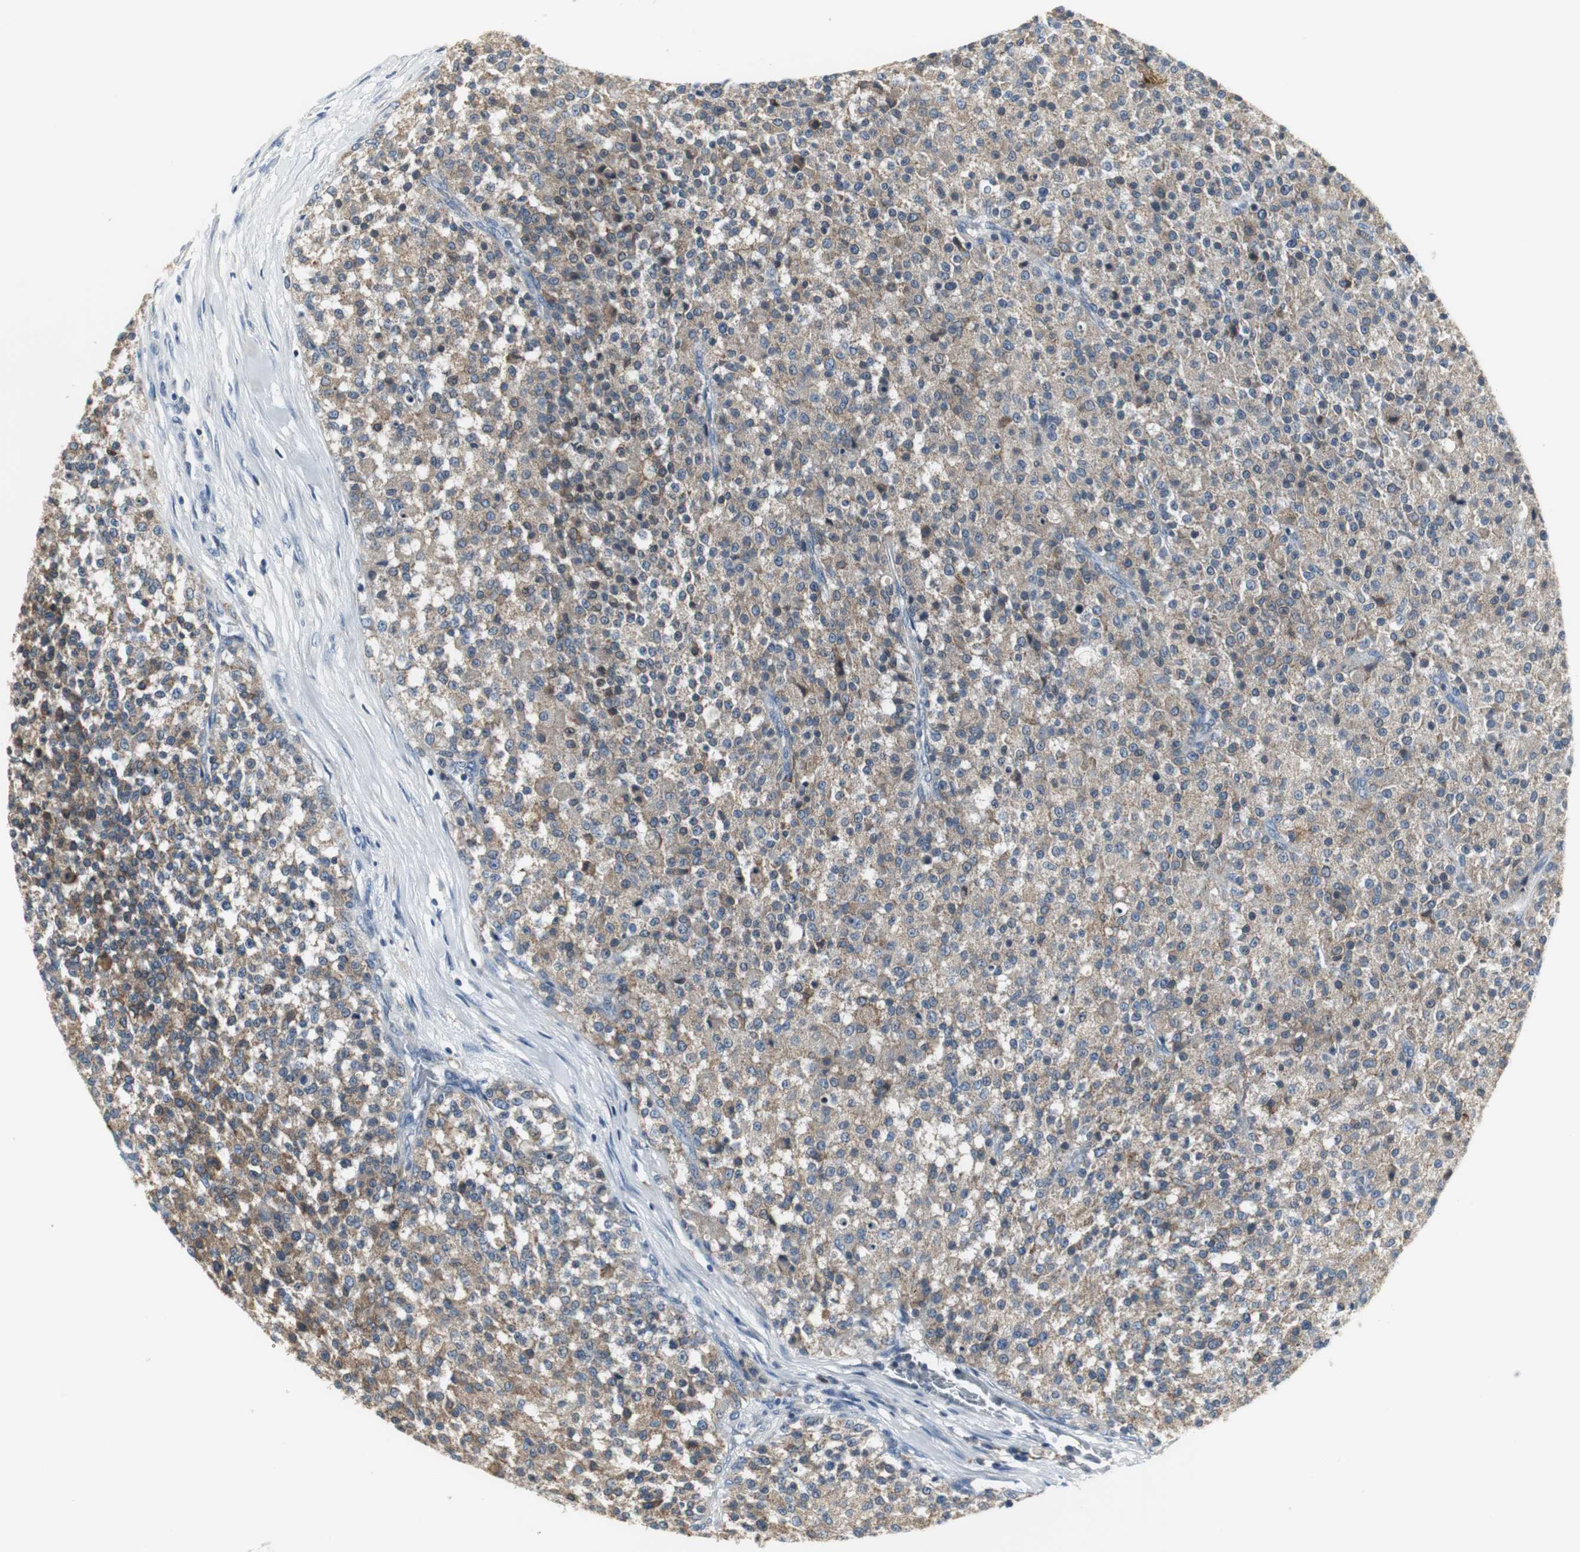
{"staining": {"intensity": "moderate", "quantity": "25%-75%", "location": "cytoplasmic/membranous"}, "tissue": "testis cancer", "cell_type": "Tumor cells", "image_type": "cancer", "snomed": [{"axis": "morphology", "description": "Seminoma, NOS"}, {"axis": "topography", "description": "Testis"}], "caption": "Immunohistochemical staining of human testis seminoma exhibits medium levels of moderate cytoplasmic/membranous protein expression in about 25%-75% of tumor cells.", "gene": "SLC2A5", "patient": {"sex": "male", "age": 59}}